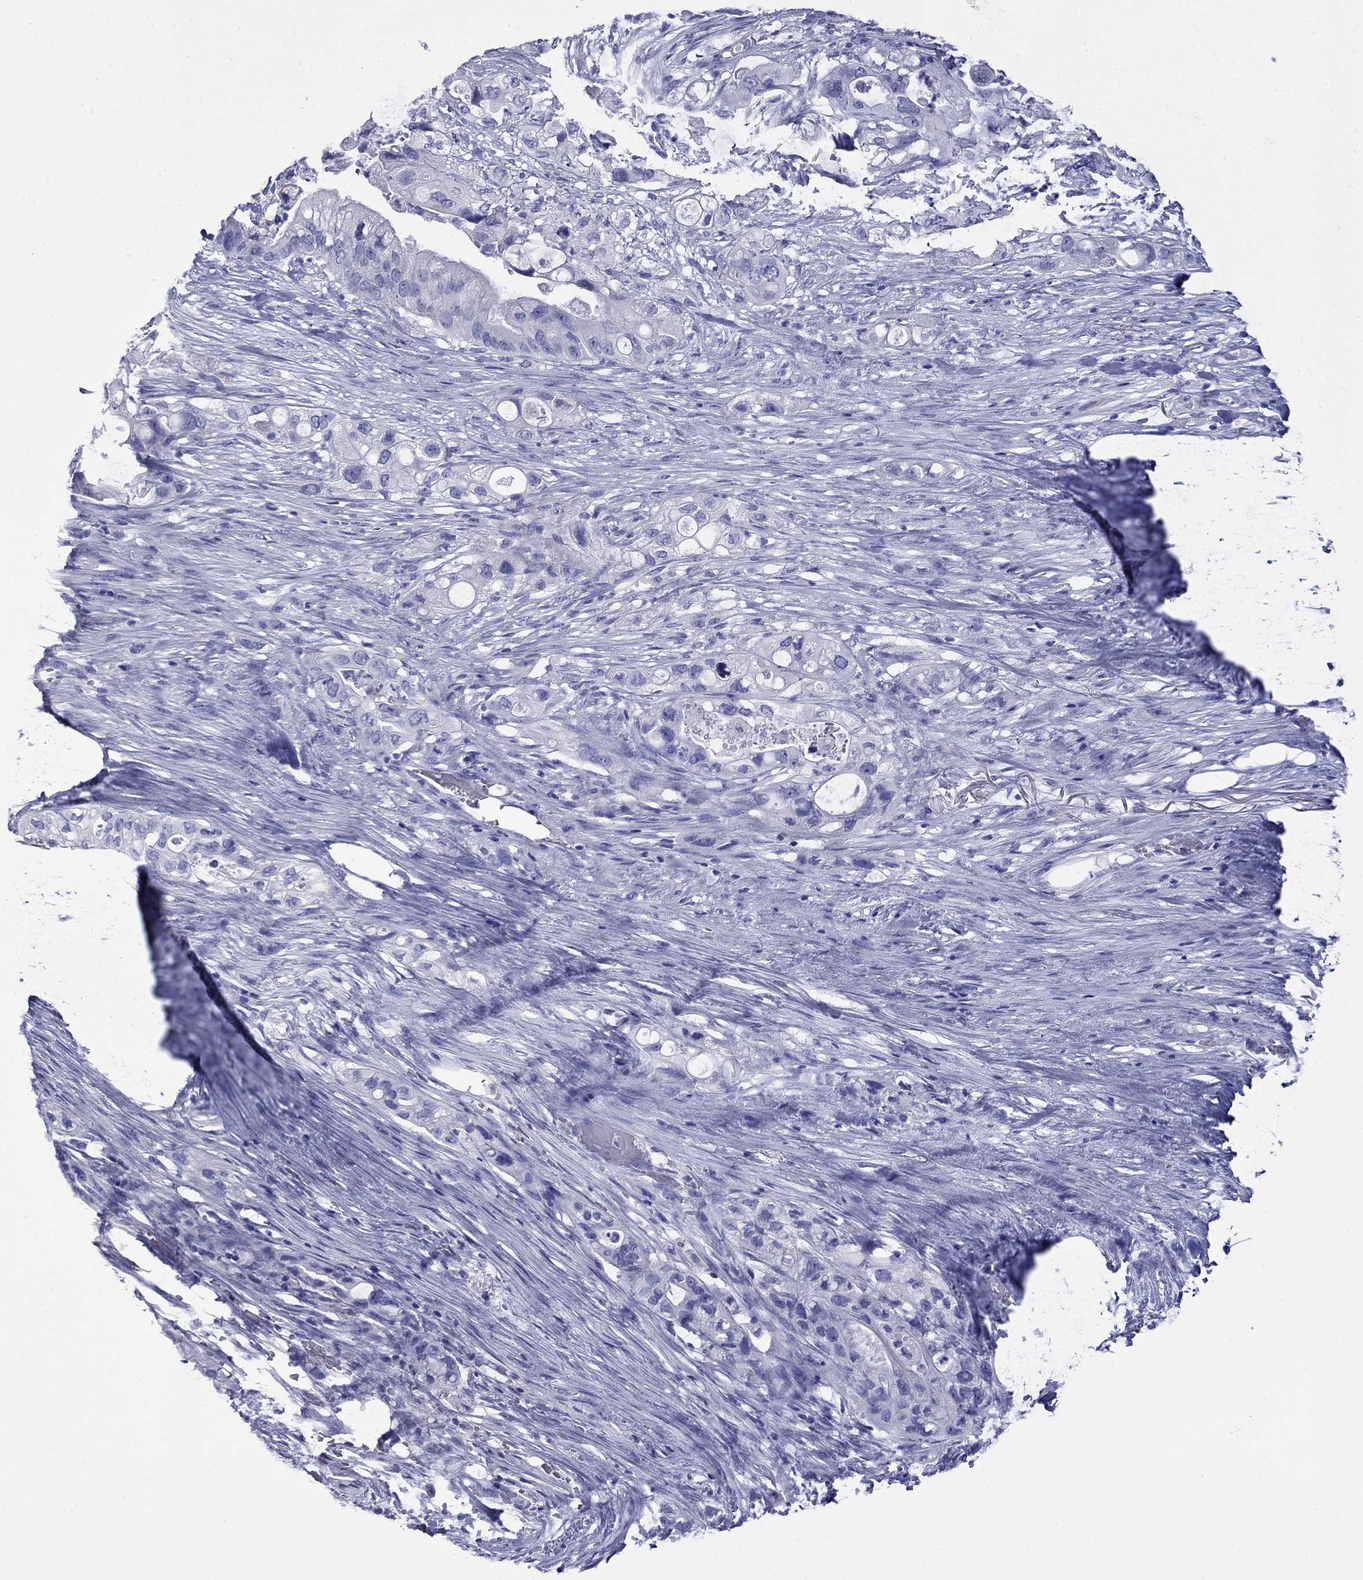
{"staining": {"intensity": "negative", "quantity": "none", "location": "none"}, "tissue": "pancreatic cancer", "cell_type": "Tumor cells", "image_type": "cancer", "snomed": [{"axis": "morphology", "description": "Adenocarcinoma, NOS"}, {"axis": "topography", "description": "Pancreas"}], "caption": "An image of human pancreatic adenocarcinoma is negative for staining in tumor cells. (DAB (3,3'-diaminobenzidine) immunohistochemistry (IHC), high magnification).", "gene": "GIP", "patient": {"sex": "female", "age": 72}}